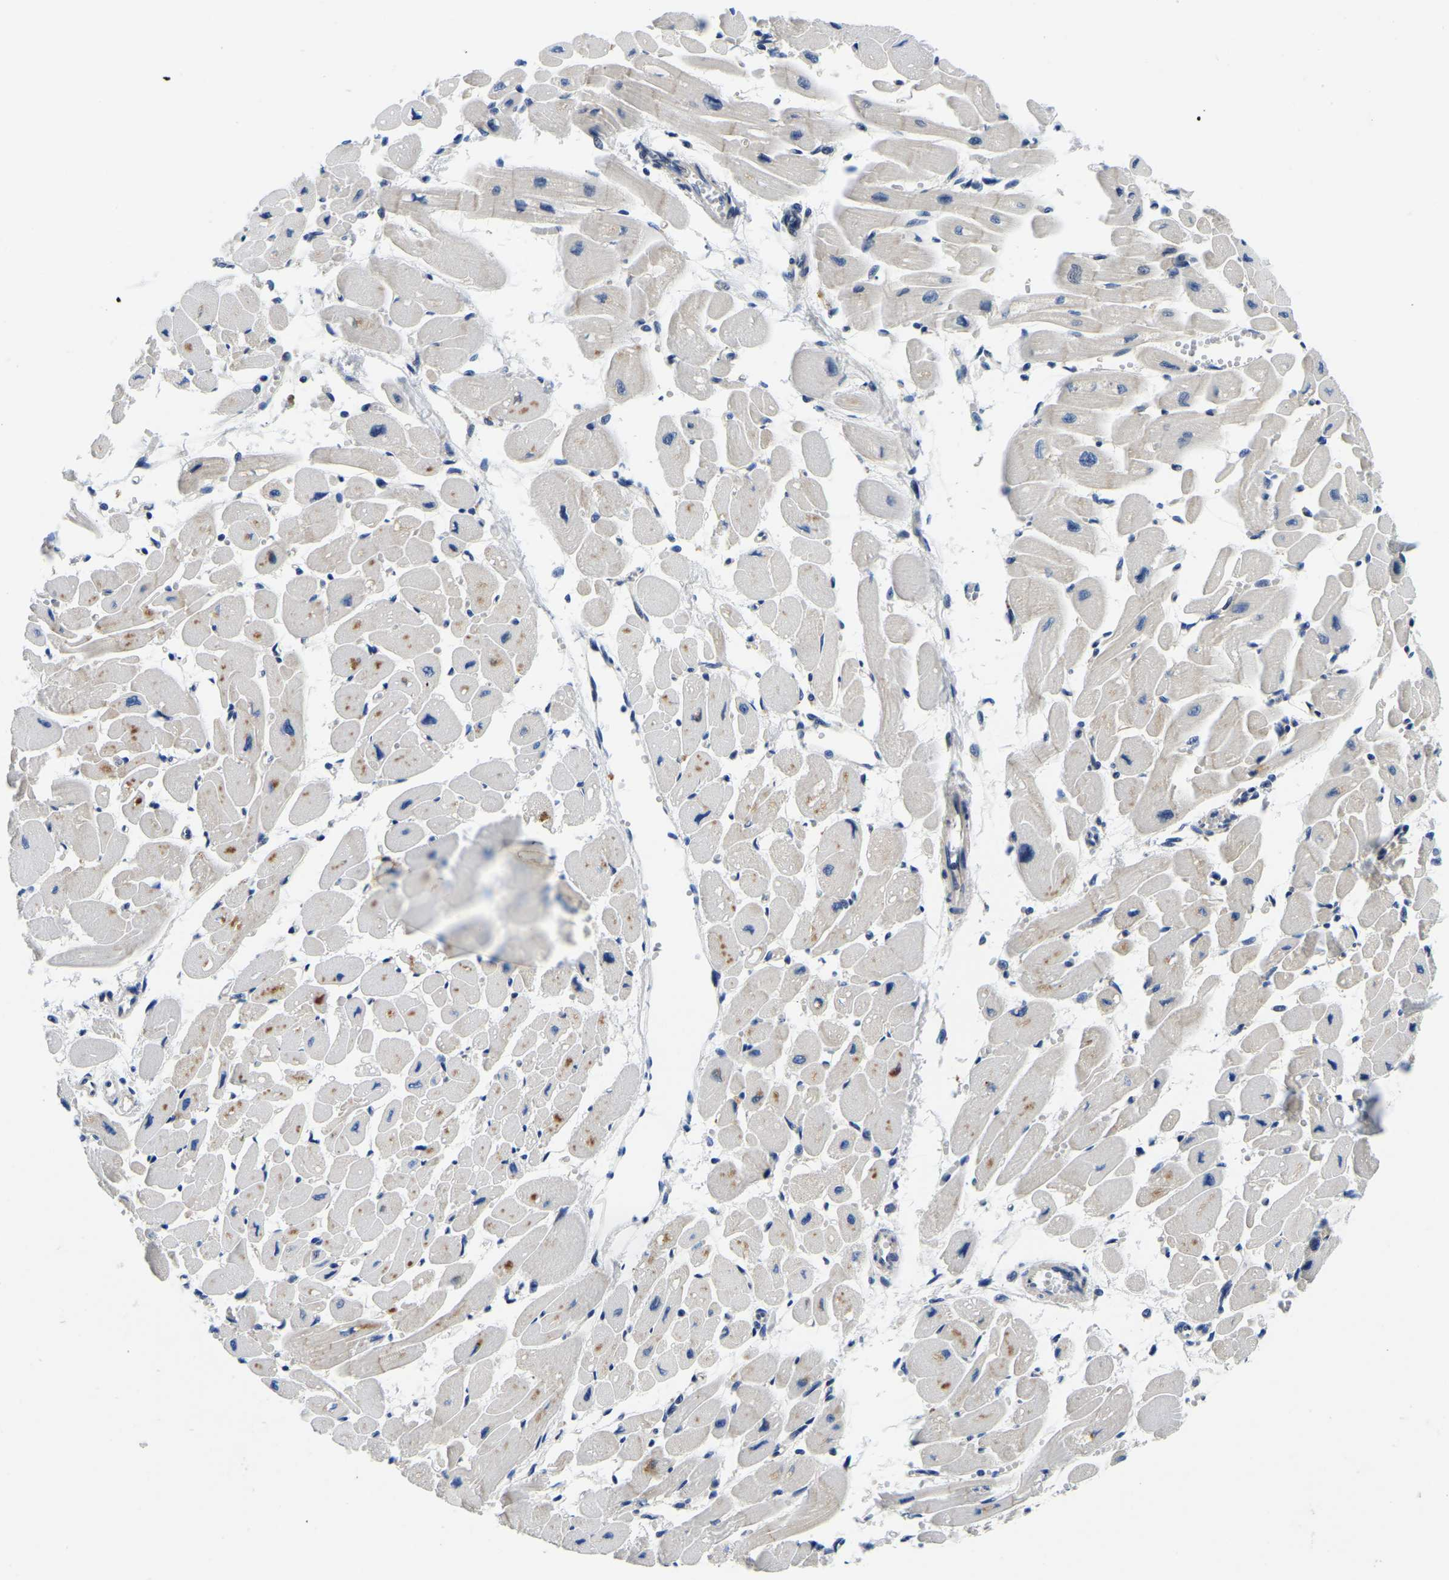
{"staining": {"intensity": "moderate", "quantity": "<25%", "location": "cytoplasmic/membranous"}, "tissue": "heart muscle", "cell_type": "Cardiomyocytes", "image_type": "normal", "snomed": [{"axis": "morphology", "description": "Normal tissue, NOS"}, {"axis": "topography", "description": "Heart"}], "caption": "Immunohistochemistry staining of normal heart muscle, which displays low levels of moderate cytoplasmic/membranous staining in about <25% of cardiomyocytes indicating moderate cytoplasmic/membranous protein positivity. The staining was performed using DAB (brown) for protein detection and nuclei were counterstained in hematoxylin (blue).", "gene": "POLDIP3", "patient": {"sex": "female", "age": 54}}